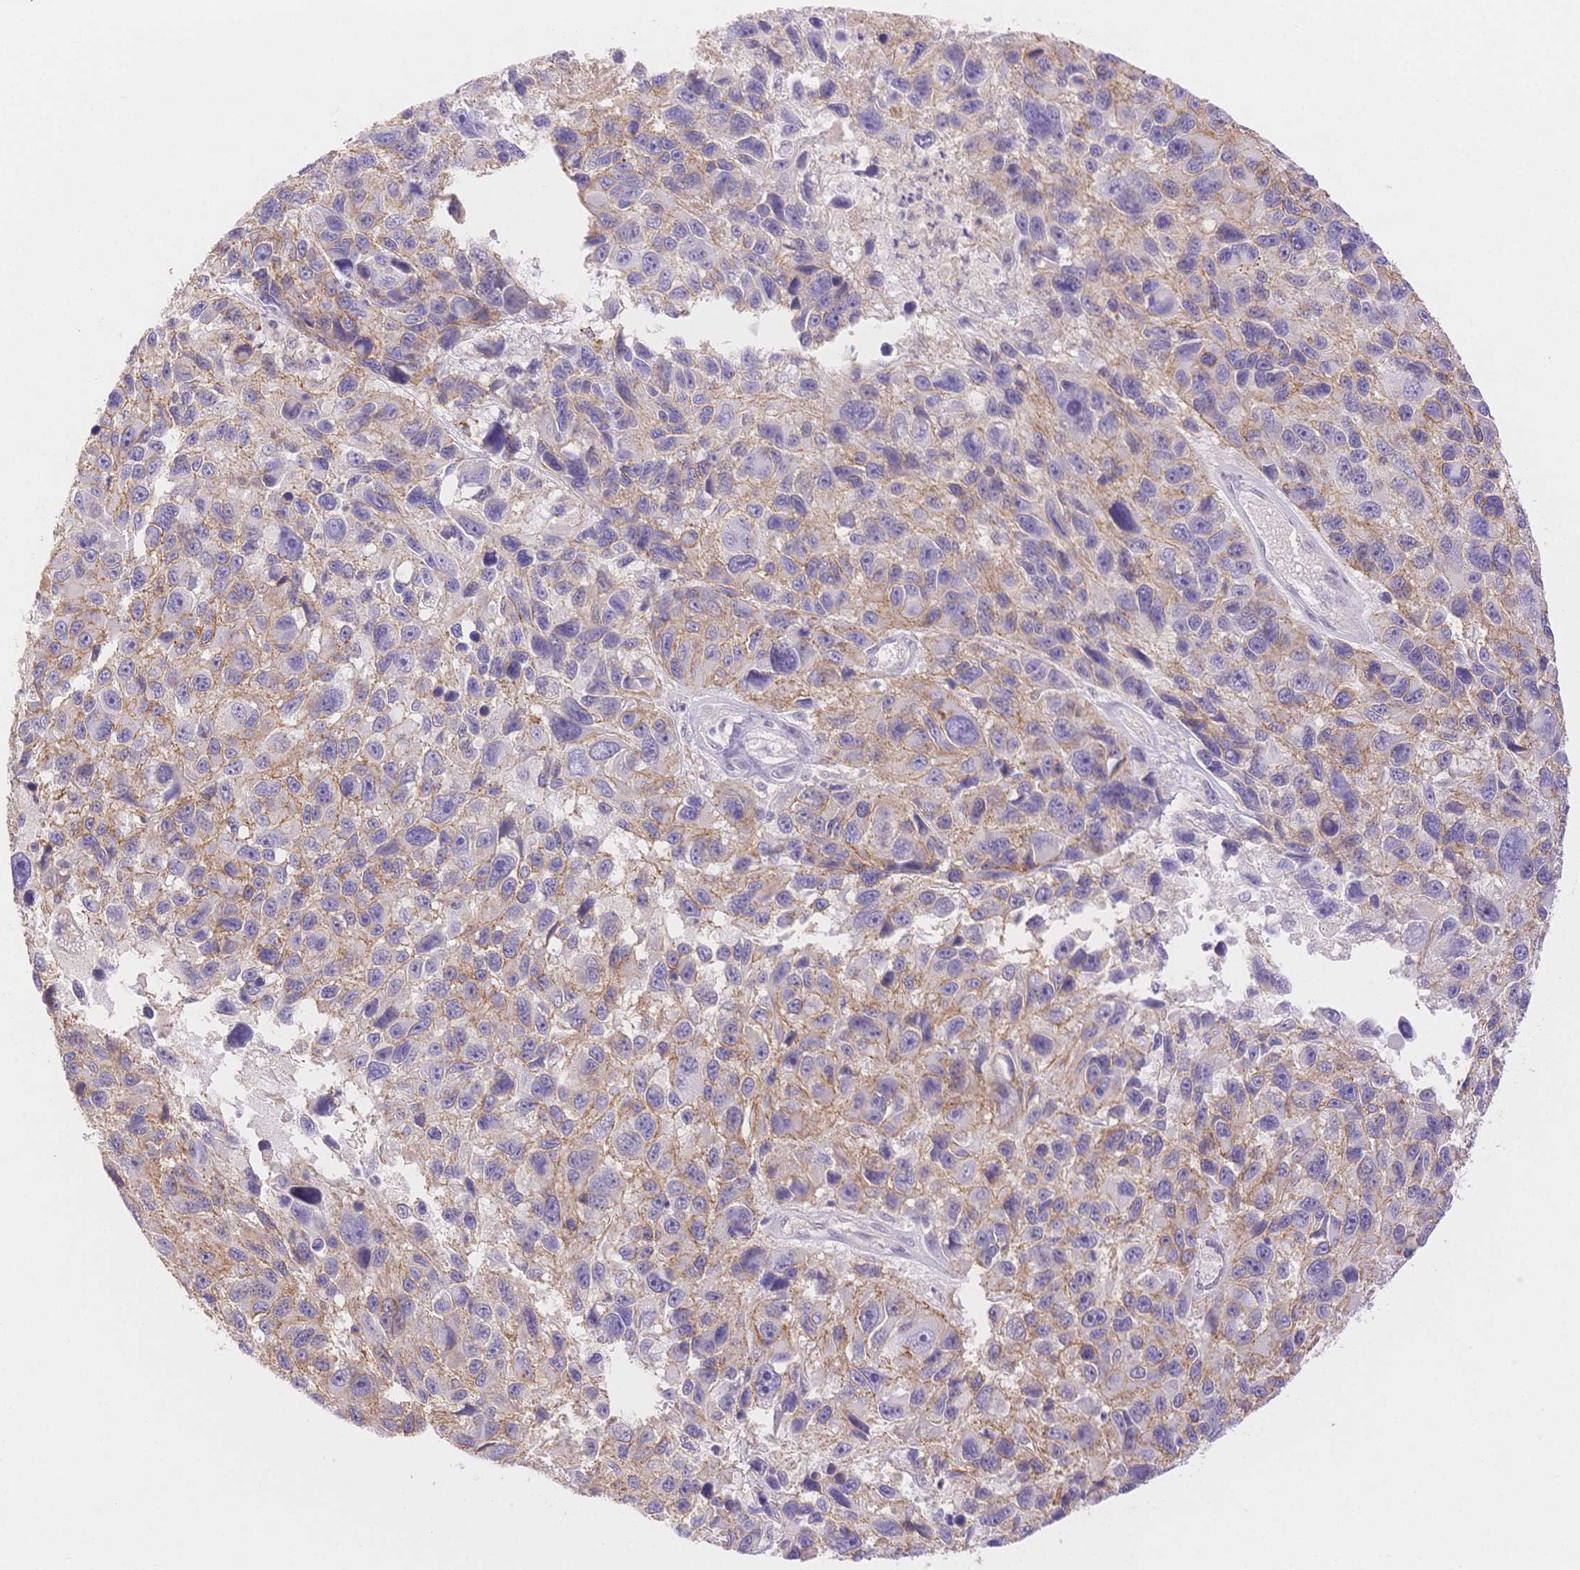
{"staining": {"intensity": "weak", "quantity": "25%-75%", "location": "cytoplasmic/membranous"}, "tissue": "melanoma", "cell_type": "Tumor cells", "image_type": "cancer", "snomed": [{"axis": "morphology", "description": "Malignant melanoma, NOS"}, {"axis": "topography", "description": "Skin"}], "caption": "Immunohistochemical staining of human melanoma exhibits low levels of weak cytoplasmic/membranous protein expression in approximately 25%-75% of tumor cells.", "gene": "WDR54", "patient": {"sex": "male", "age": 53}}